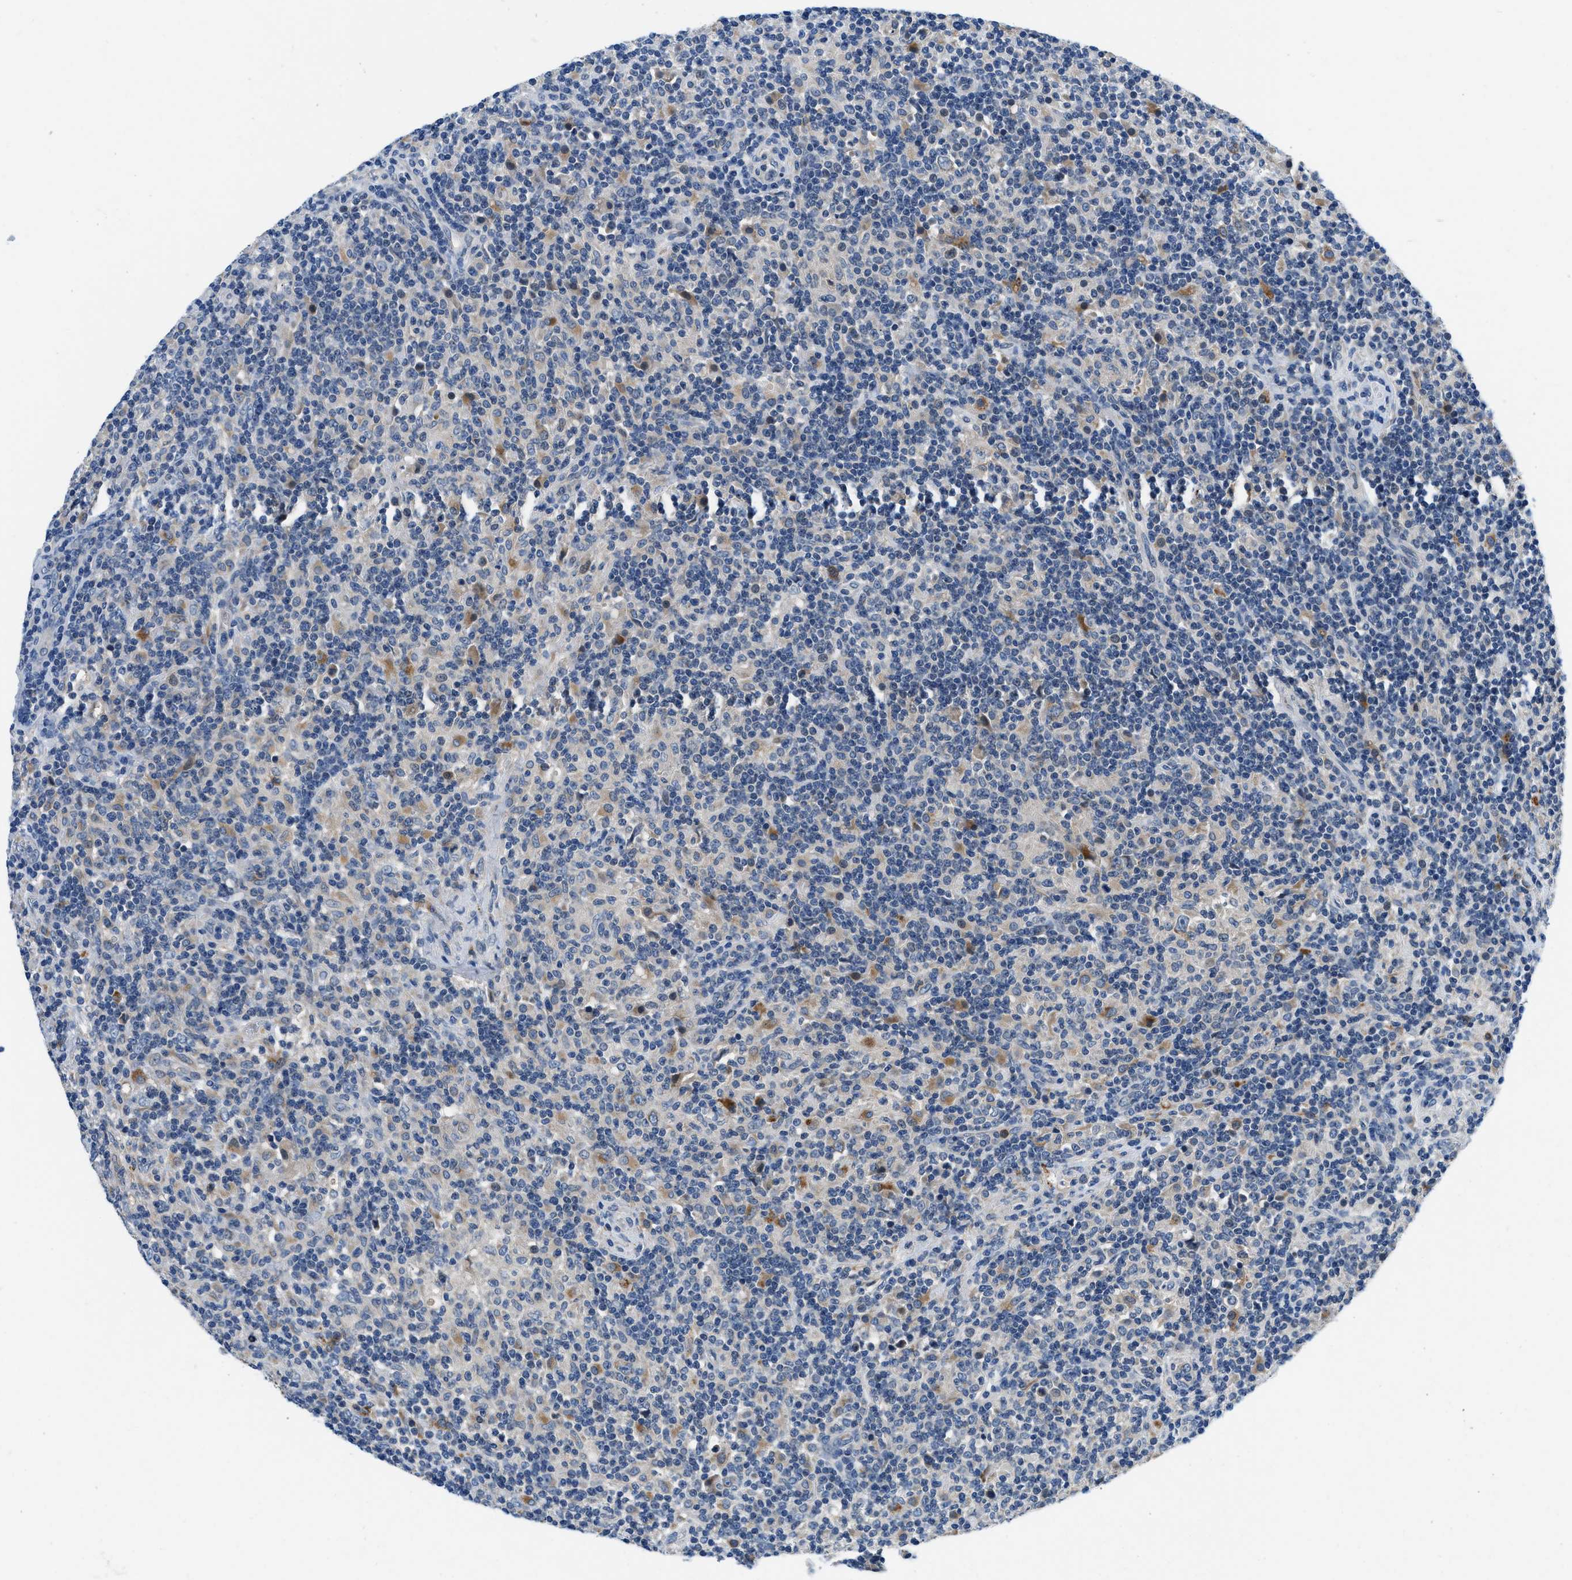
{"staining": {"intensity": "moderate", "quantity": "<25%", "location": "cytoplasmic/membranous"}, "tissue": "lymphoma", "cell_type": "Tumor cells", "image_type": "cancer", "snomed": [{"axis": "morphology", "description": "Hodgkin's disease, NOS"}, {"axis": "topography", "description": "Lymph node"}], "caption": "Protein expression analysis of human Hodgkin's disease reveals moderate cytoplasmic/membranous positivity in approximately <25% of tumor cells.", "gene": "ADGRE3", "patient": {"sex": "male", "age": 70}}